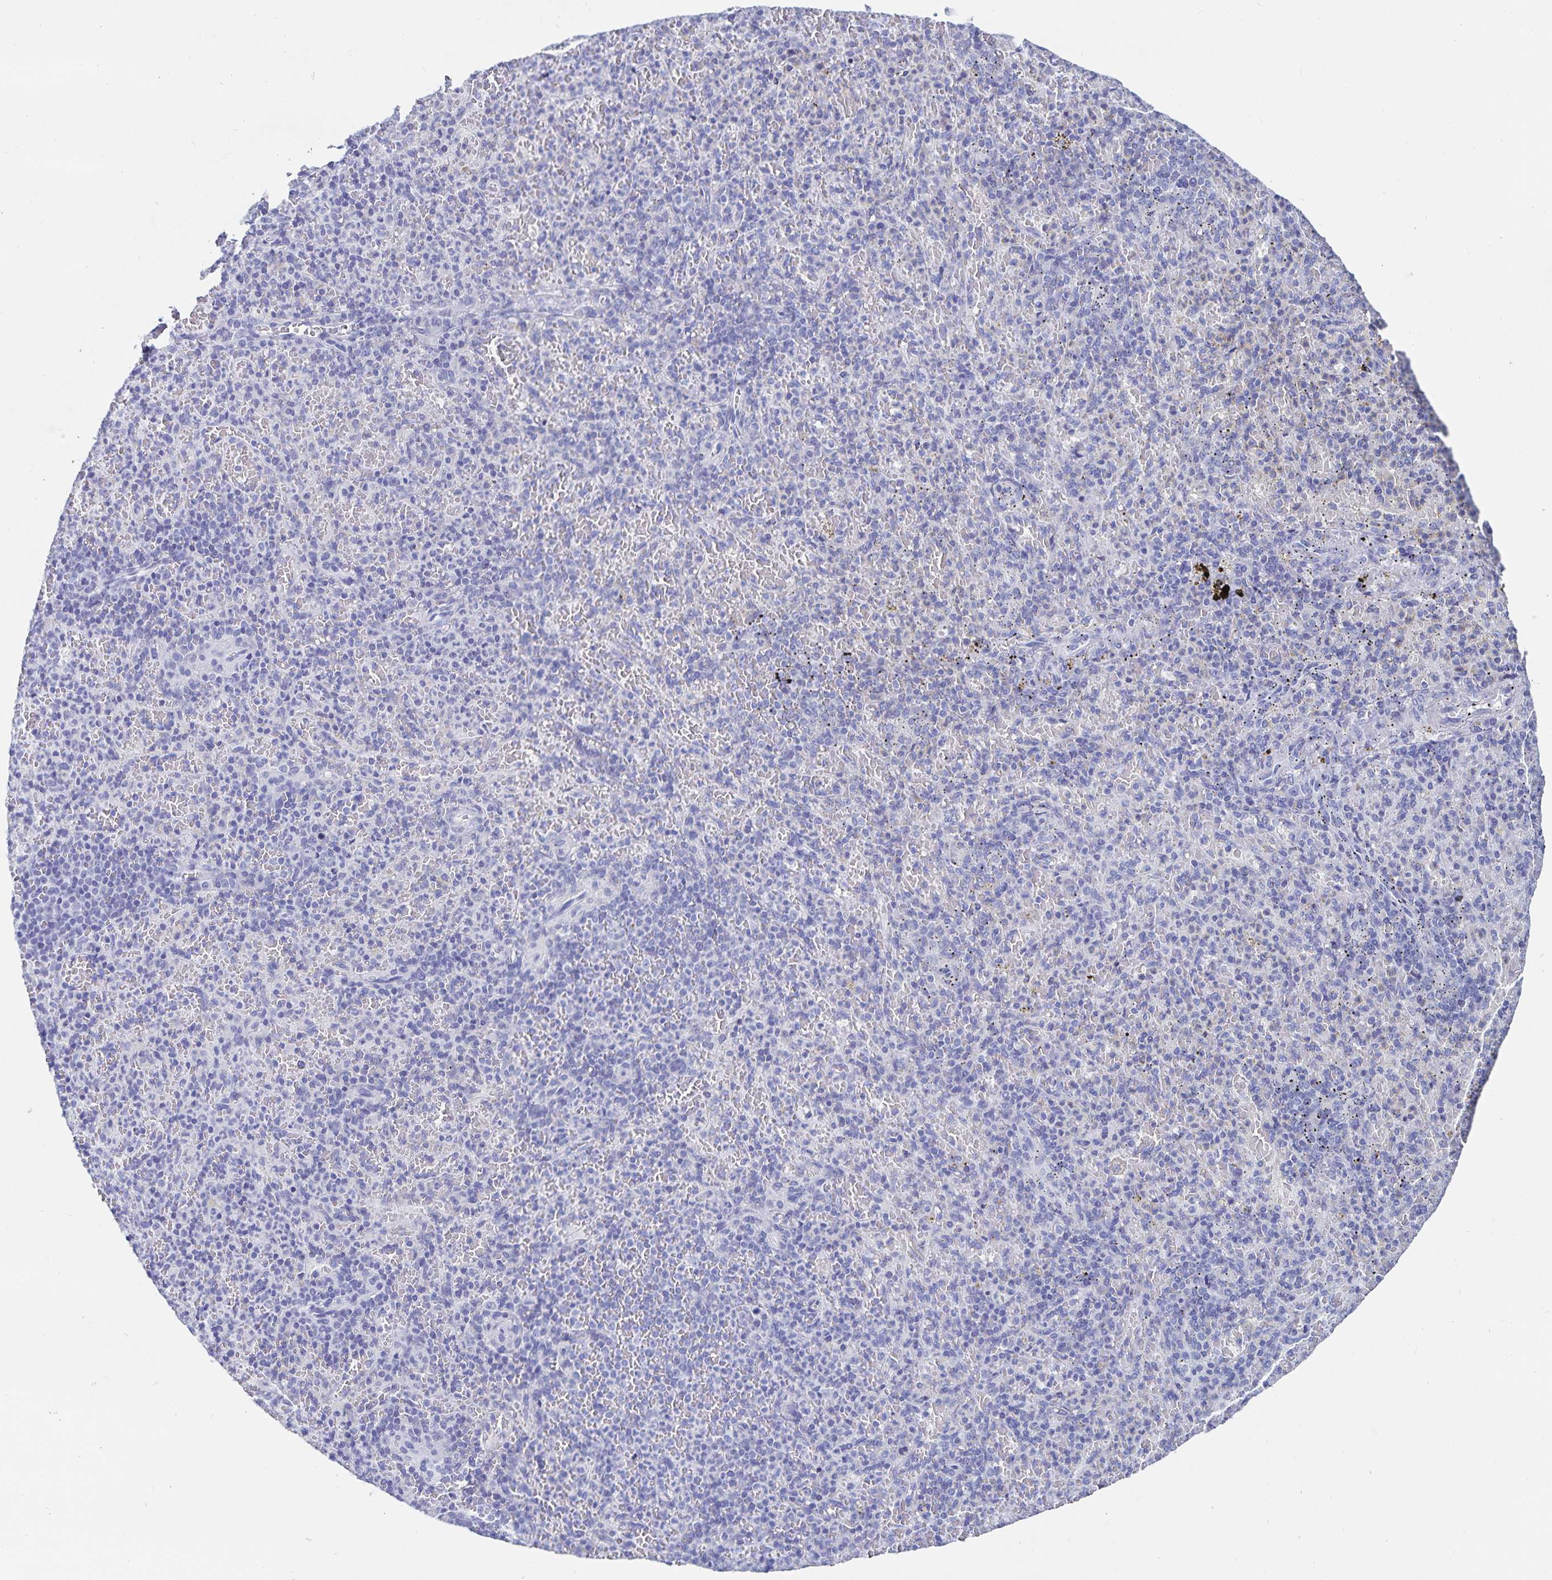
{"staining": {"intensity": "negative", "quantity": "none", "location": "none"}, "tissue": "spleen", "cell_type": "Cells in red pulp", "image_type": "normal", "snomed": [{"axis": "morphology", "description": "Normal tissue, NOS"}, {"axis": "topography", "description": "Spleen"}], "caption": "Photomicrograph shows no significant protein positivity in cells in red pulp of normal spleen.", "gene": "C19orf73", "patient": {"sex": "female", "age": 74}}